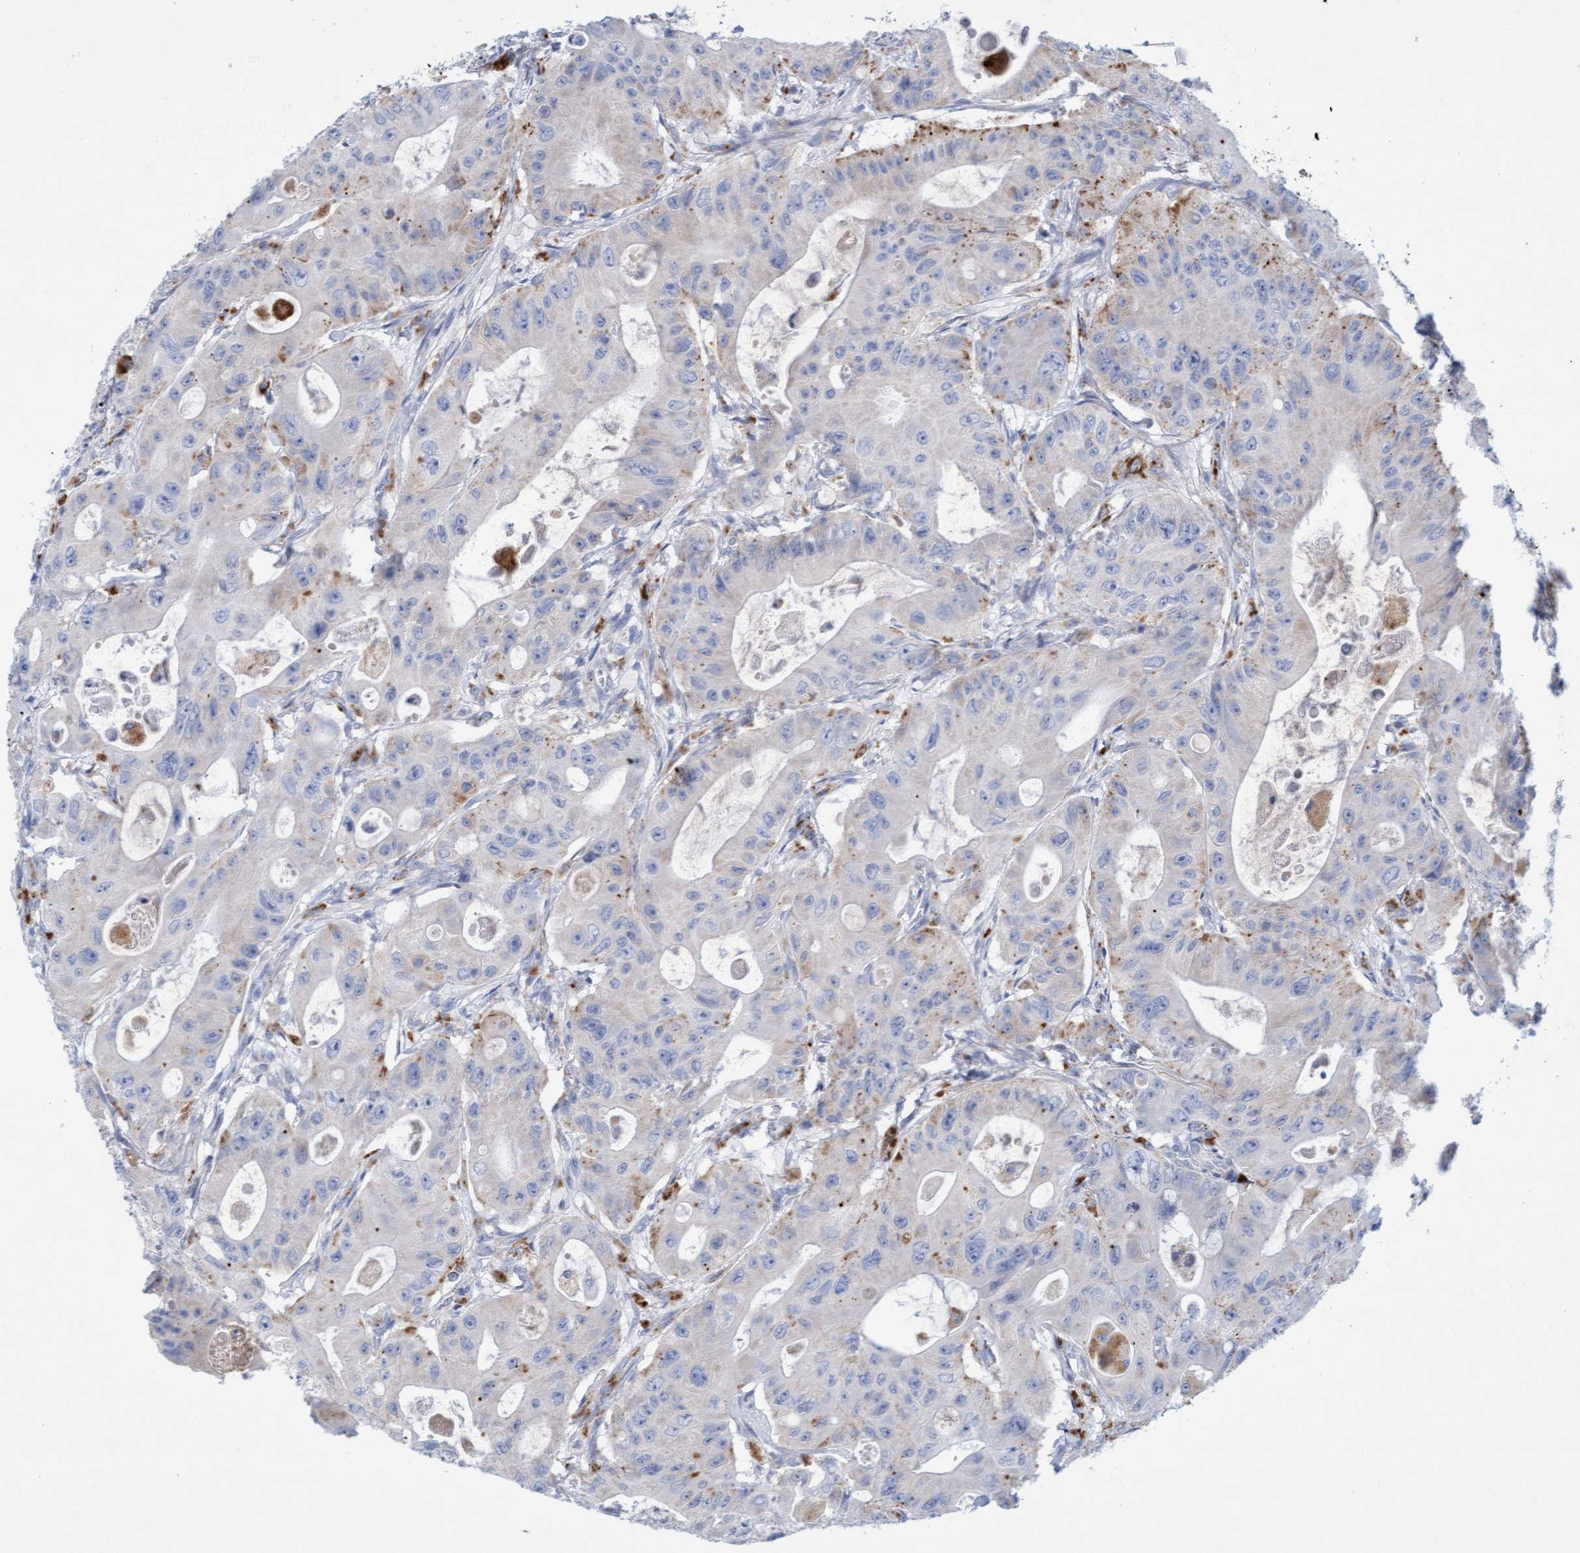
{"staining": {"intensity": "moderate", "quantity": "<25%", "location": "cytoplasmic/membranous"}, "tissue": "colorectal cancer", "cell_type": "Tumor cells", "image_type": "cancer", "snomed": [{"axis": "morphology", "description": "Adenocarcinoma, NOS"}, {"axis": "topography", "description": "Colon"}], "caption": "Colorectal adenocarcinoma was stained to show a protein in brown. There is low levels of moderate cytoplasmic/membranous positivity in about <25% of tumor cells.", "gene": "SGSH", "patient": {"sex": "female", "age": 46}}